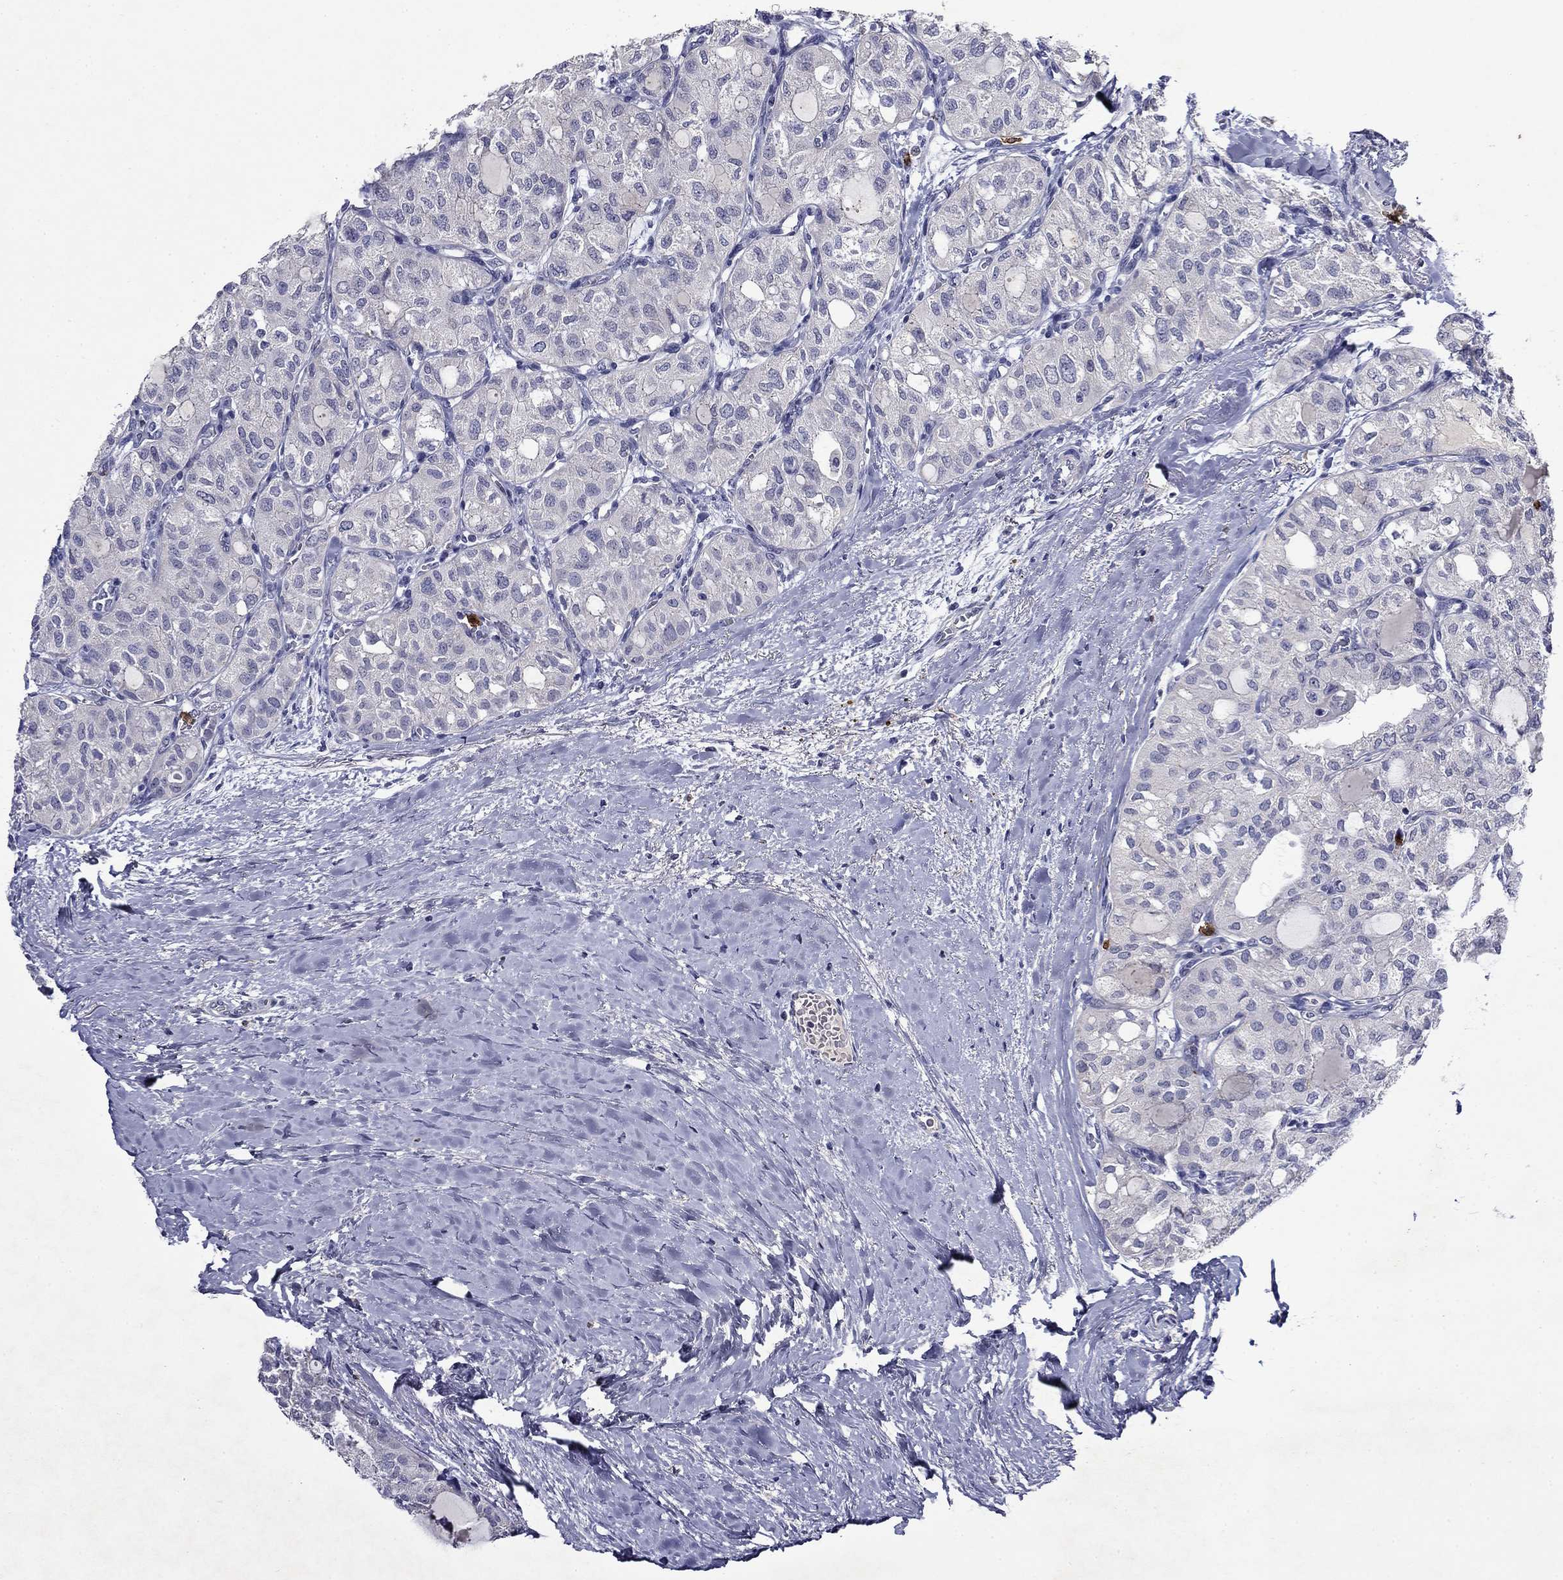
{"staining": {"intensity": "negative", "quantity": "none", "location": "none"}, "tissue": "thyroid cancer", "cell_type": "Tumor cells", "image_type": "cancer", "snomed": [{"axis": "morphology", "description": "Follicular adenoma carcinoma, NOS"}, {"axis": "topography", "description": "Thyroid gland"}], "caption": "High magnification brightfield microscopy of follicular adenoma carcinoma (thyroid) stained with DAB (brown) and counterstained with hematoxylin (blue): tumor cells show no significant staining.", "gene": "IRF5", "patient": {"sex": "male", "age": 75}}